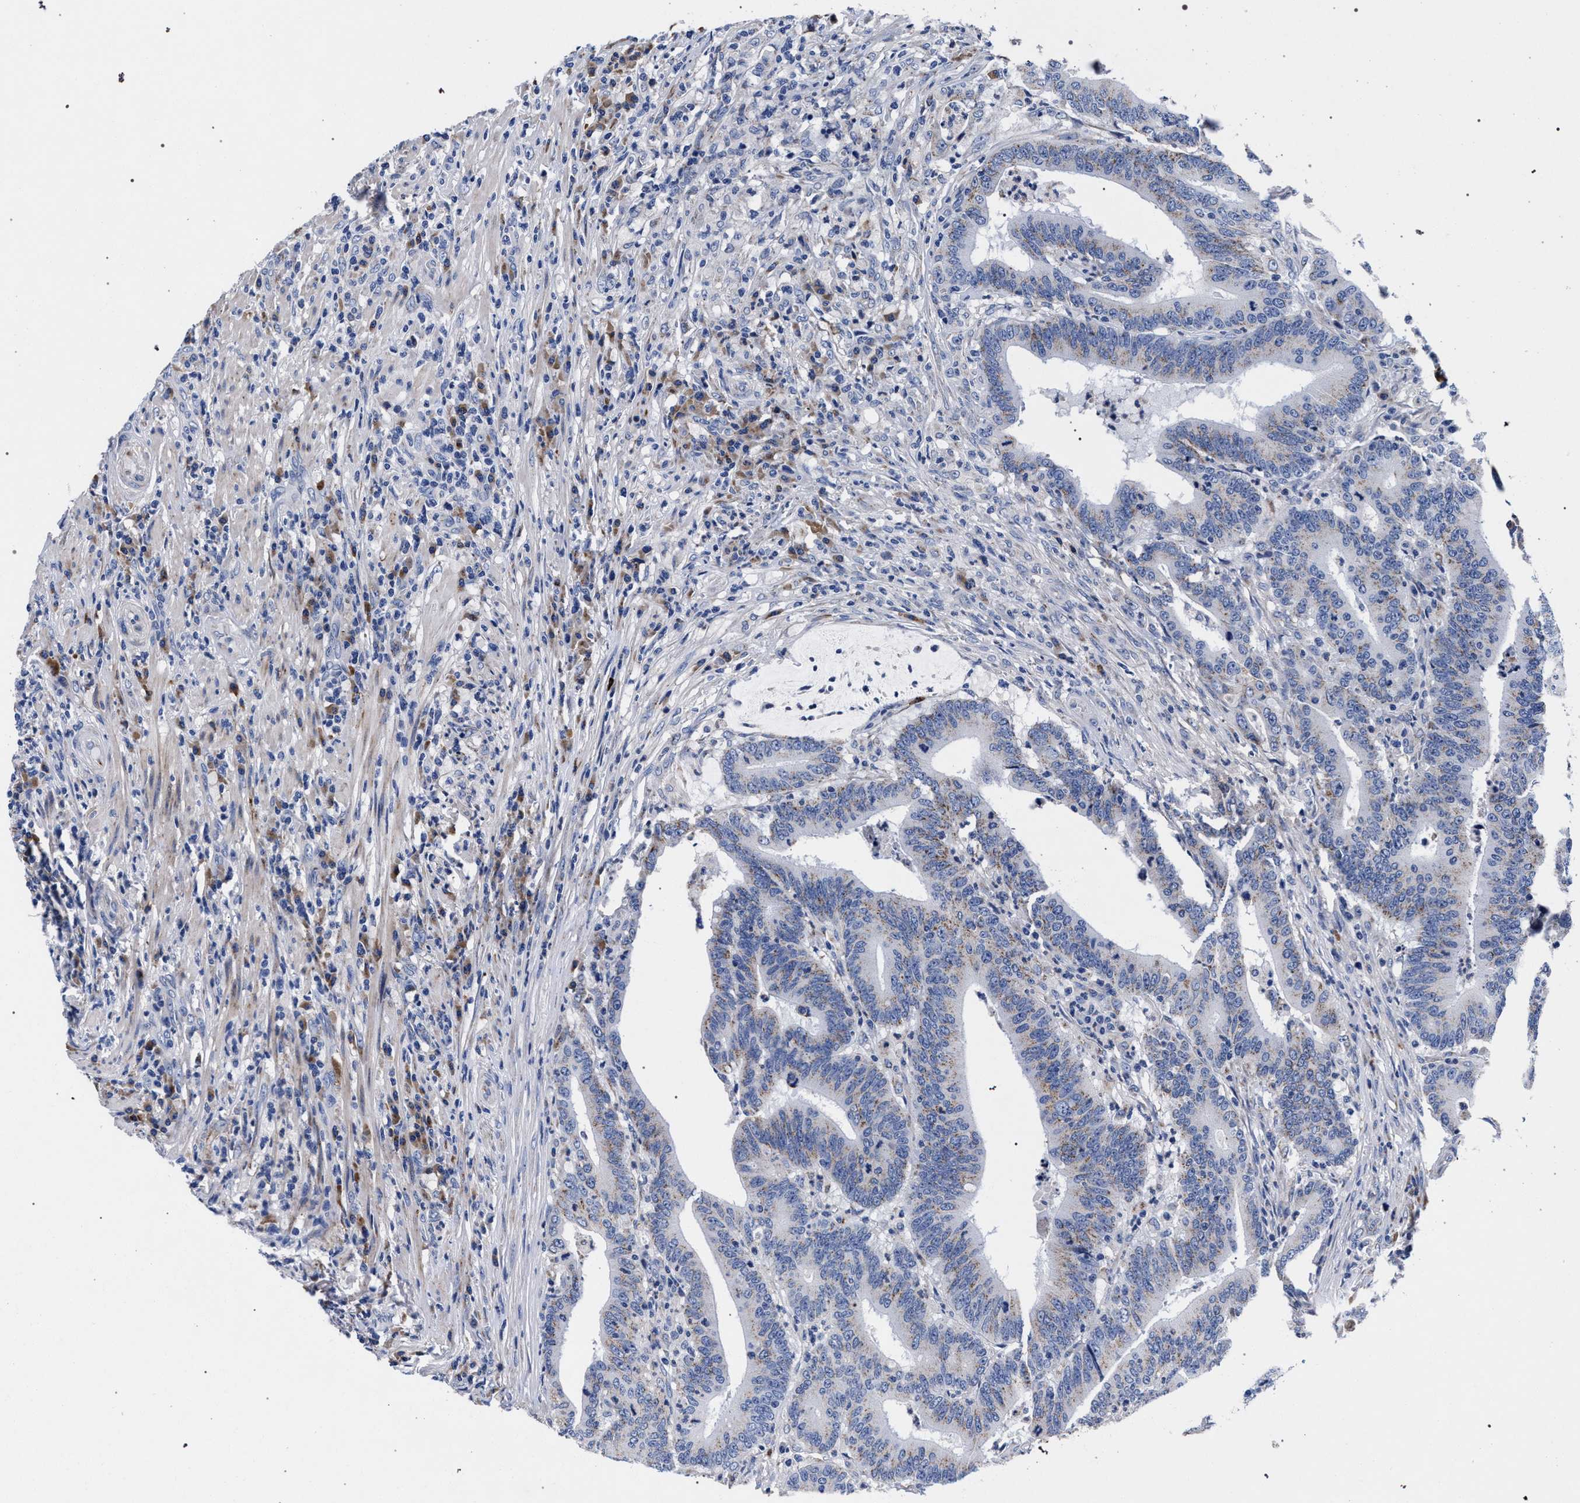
{"staining": {"intensity": "weak", "quantity": "<25%", "location": "cytoplasmic/membranous"}, "tissue": "colorectal cancer", "cell_type": "Tumor cells", "image_type": "cancer", "snomed": [{"axis": "morphology", "description": "Adenocarcinoma, NOS"}, {"axis": "topography", "description": "Colon"}], "caption": "Immunohistochemical staining of human colorectal adenocarcinoma exhibits no significant expression in tumor cells.", "gene": "ACOX1", "patient": {"sex": "female", "age": 66}}